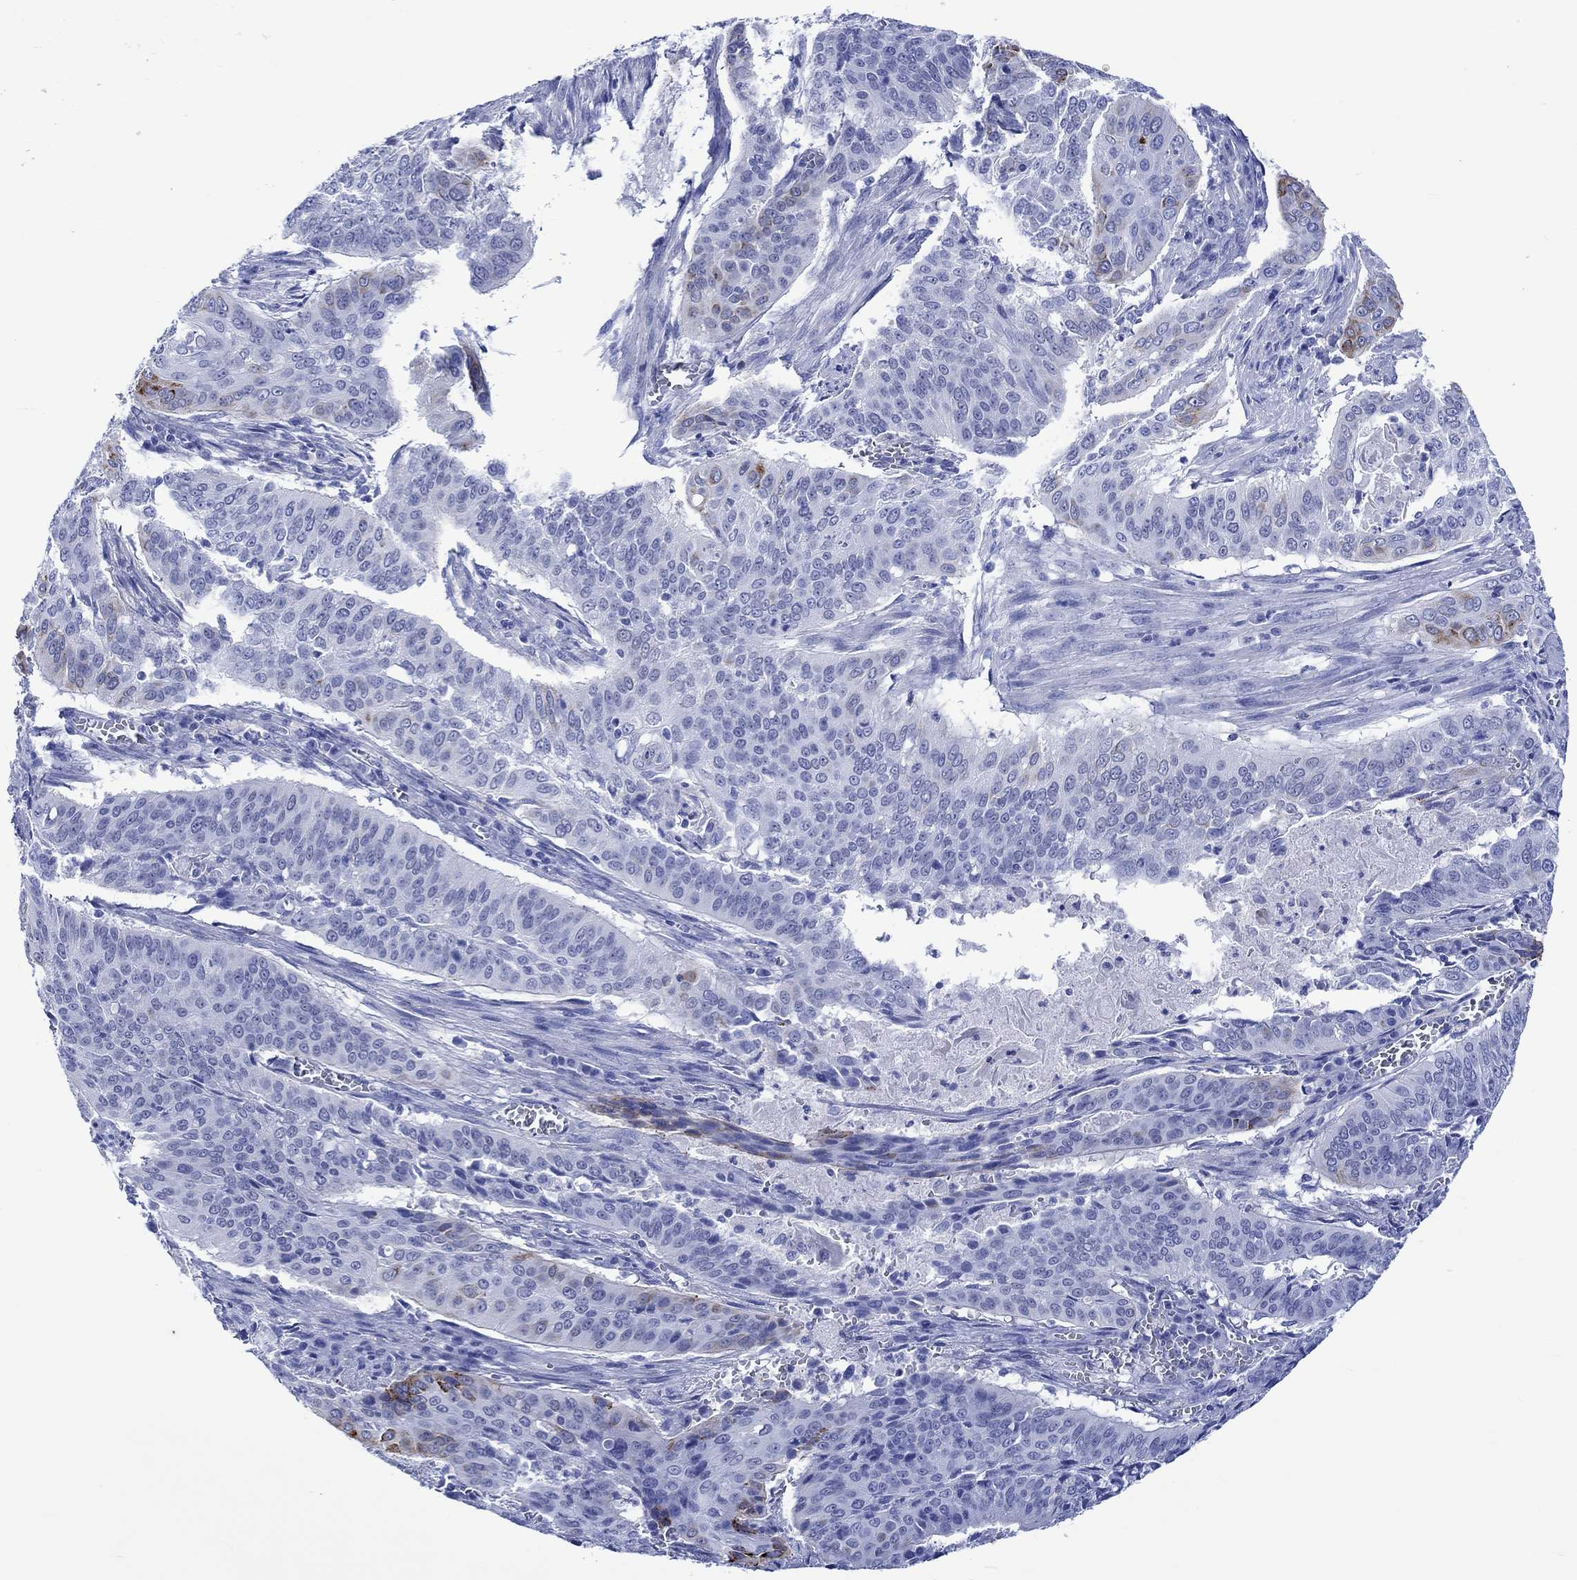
{"staining": {"intensity": "moderate", "quantity": "<25%", "location": "cytoplasmic/membranous"}, "tissue": "cervical cancer", "cell_type": "Tumor cells", "image_type": "cancer", "snomed": [{"axis": "morphology", "description": "Squamous cell carcinoma, NOS"}, {"axis": "topography", "description": "Cervix"}], "caption": "Squamous cell carcinoma (cervical) stained for a protein (brown) demonstrates moderate cytoplasmic/membranous positive expression in about <25% of tumor cells.", "gene": "KLHL33", "patient": {"sex": "female", "age": 39}}